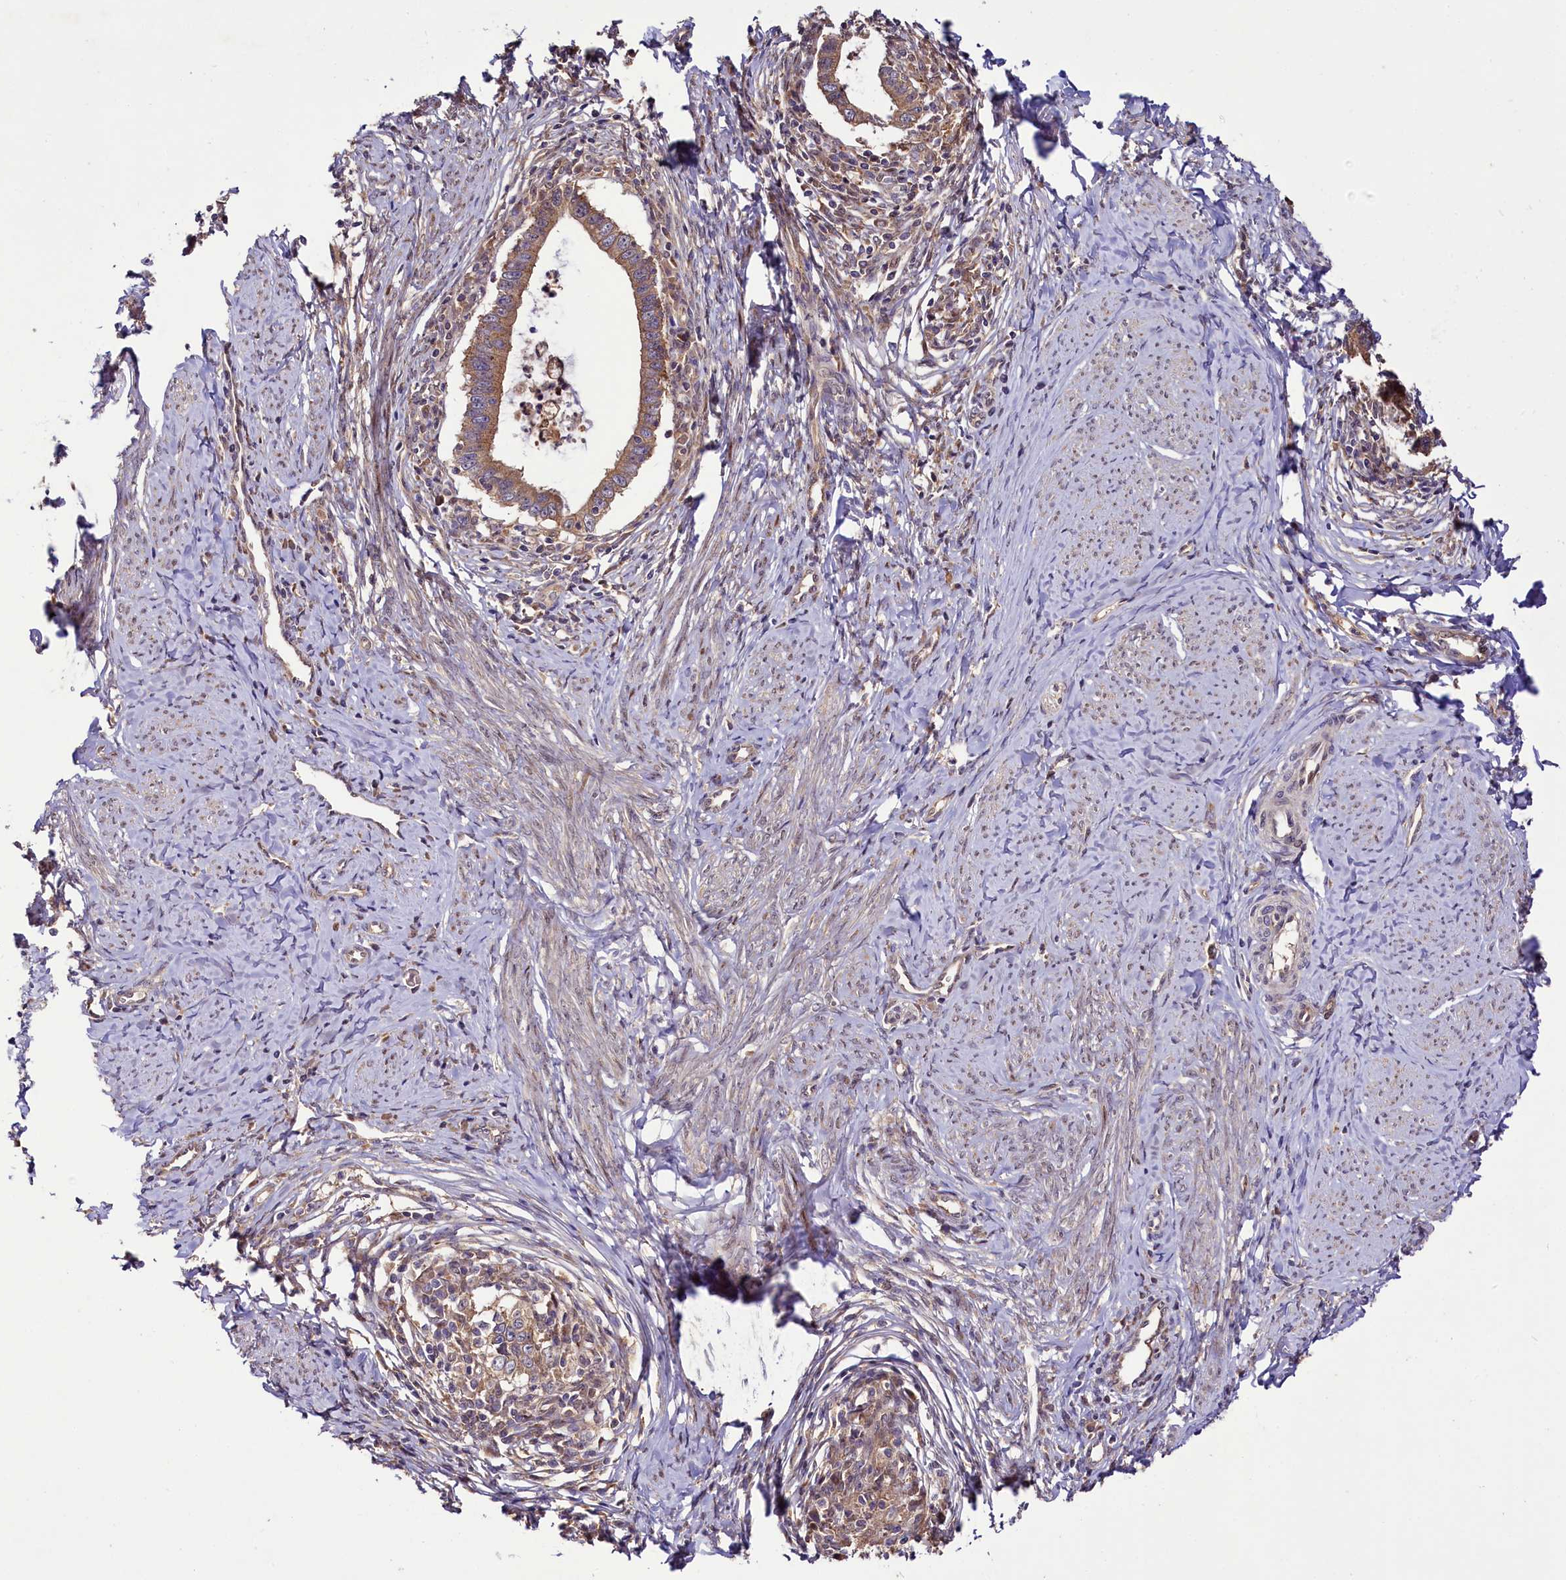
{"staining": {"intensity": "moderate", "quantity": ">75%", "location": "cytoplasmic/membranous"}, "tissue": "cervical cancer", "cell_type": "Tumor cells", "image_type": "cancer", "snomed": [{"axis": "morphology", "description": "Adenocarcinoma, NOS"}, {"axis": "topography", "description": "Cervix"}], "caption": "Cervical cancer (adenocarcinoma) stained for a protein (brown) displays moderate cytoplasmic/membranous positive positivity in approximately >75% of tumor cells.", "gene": "NAA25", "patient": {"sex": "female", "age": 36}}